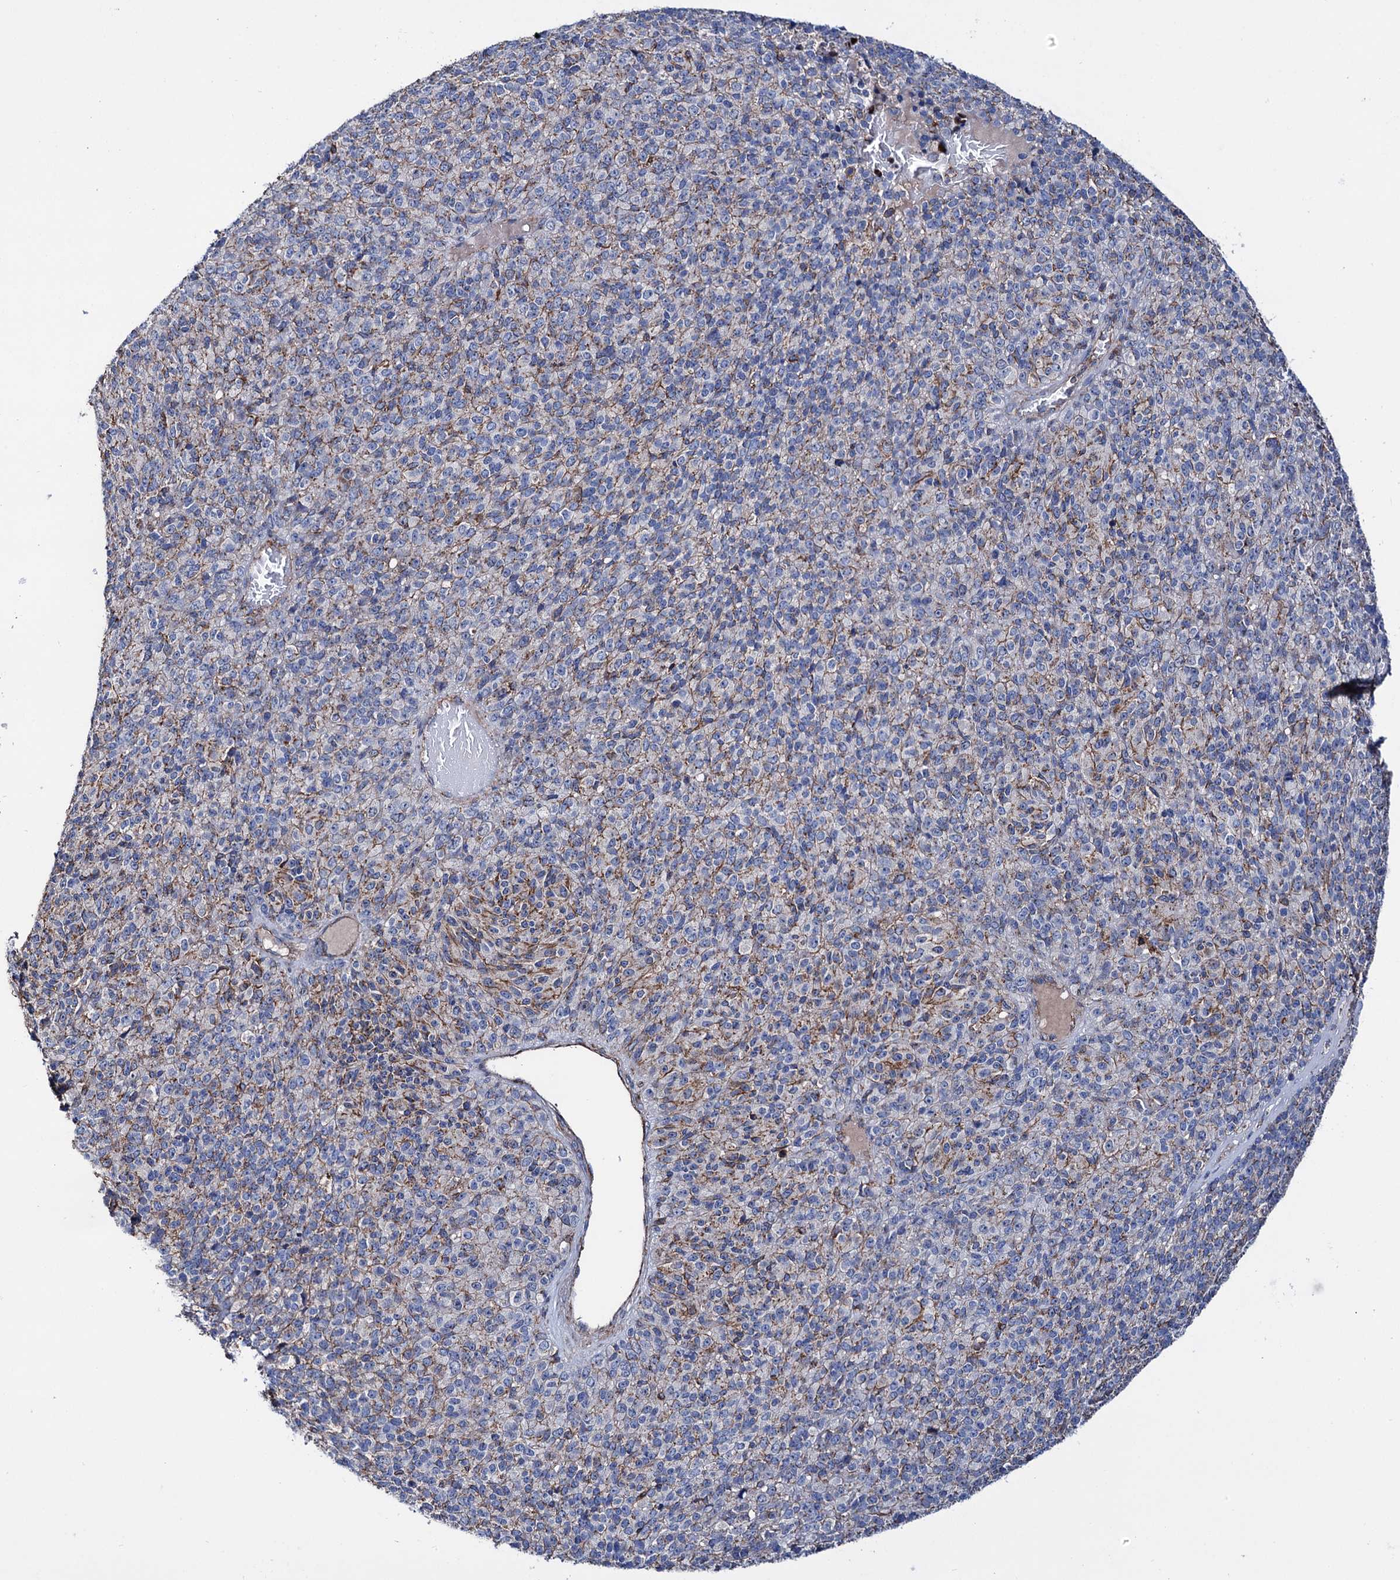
{"staining": {"intensity": "weak", "quantity": "<25%", "location": "cytoplasmic/membranous"}, "tissue": "melanoma", "cell_type": "Tumor cells", "image_type": "cancer", "snomed": [{"axis": "morphology", "description": "Malignant melanoma, Metastatic site"}, {"axis": "topography", "description": "Brain"}], "caption": "Tumor cells show no significant staining in melanoma.", "gene": "DEF6", "patient": {"sex": "female", "age": 56}}